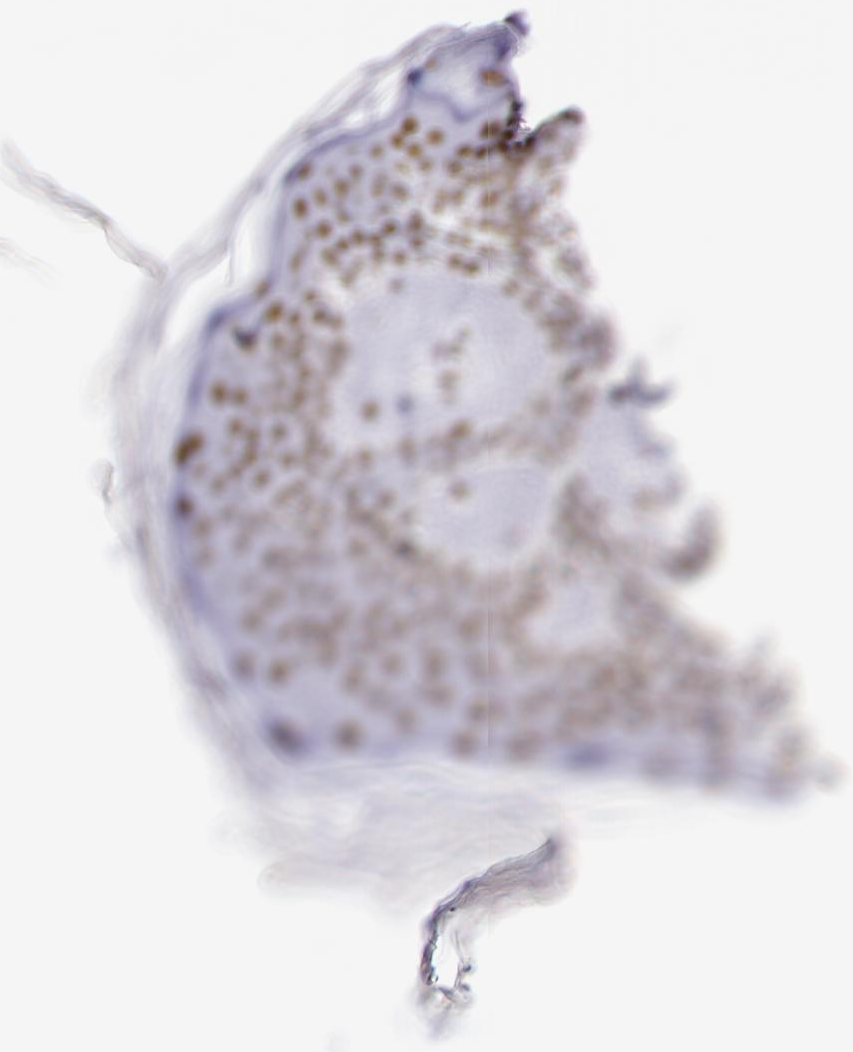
{"staining": {"intensity": "strong", "quantity": ">75%", "location": "nuclear"}, "tissue": "skin cancer", "cell_type": "Tumor cells", "image_type": "cancer", "snomed": [{"axis": "morphology", "description": "Basal cell carcinoma"}, {"axis": "topography", "description": "Skin"}], "caption": "High-power microscopy captured an immunohistochemistry image of skin cancer (basal cell carcinoma), revealing strong nuclear positivity in about >75% of tumor cells.", "gene": "GPKOW", "patient": {"sex": "female", "age": 78}}